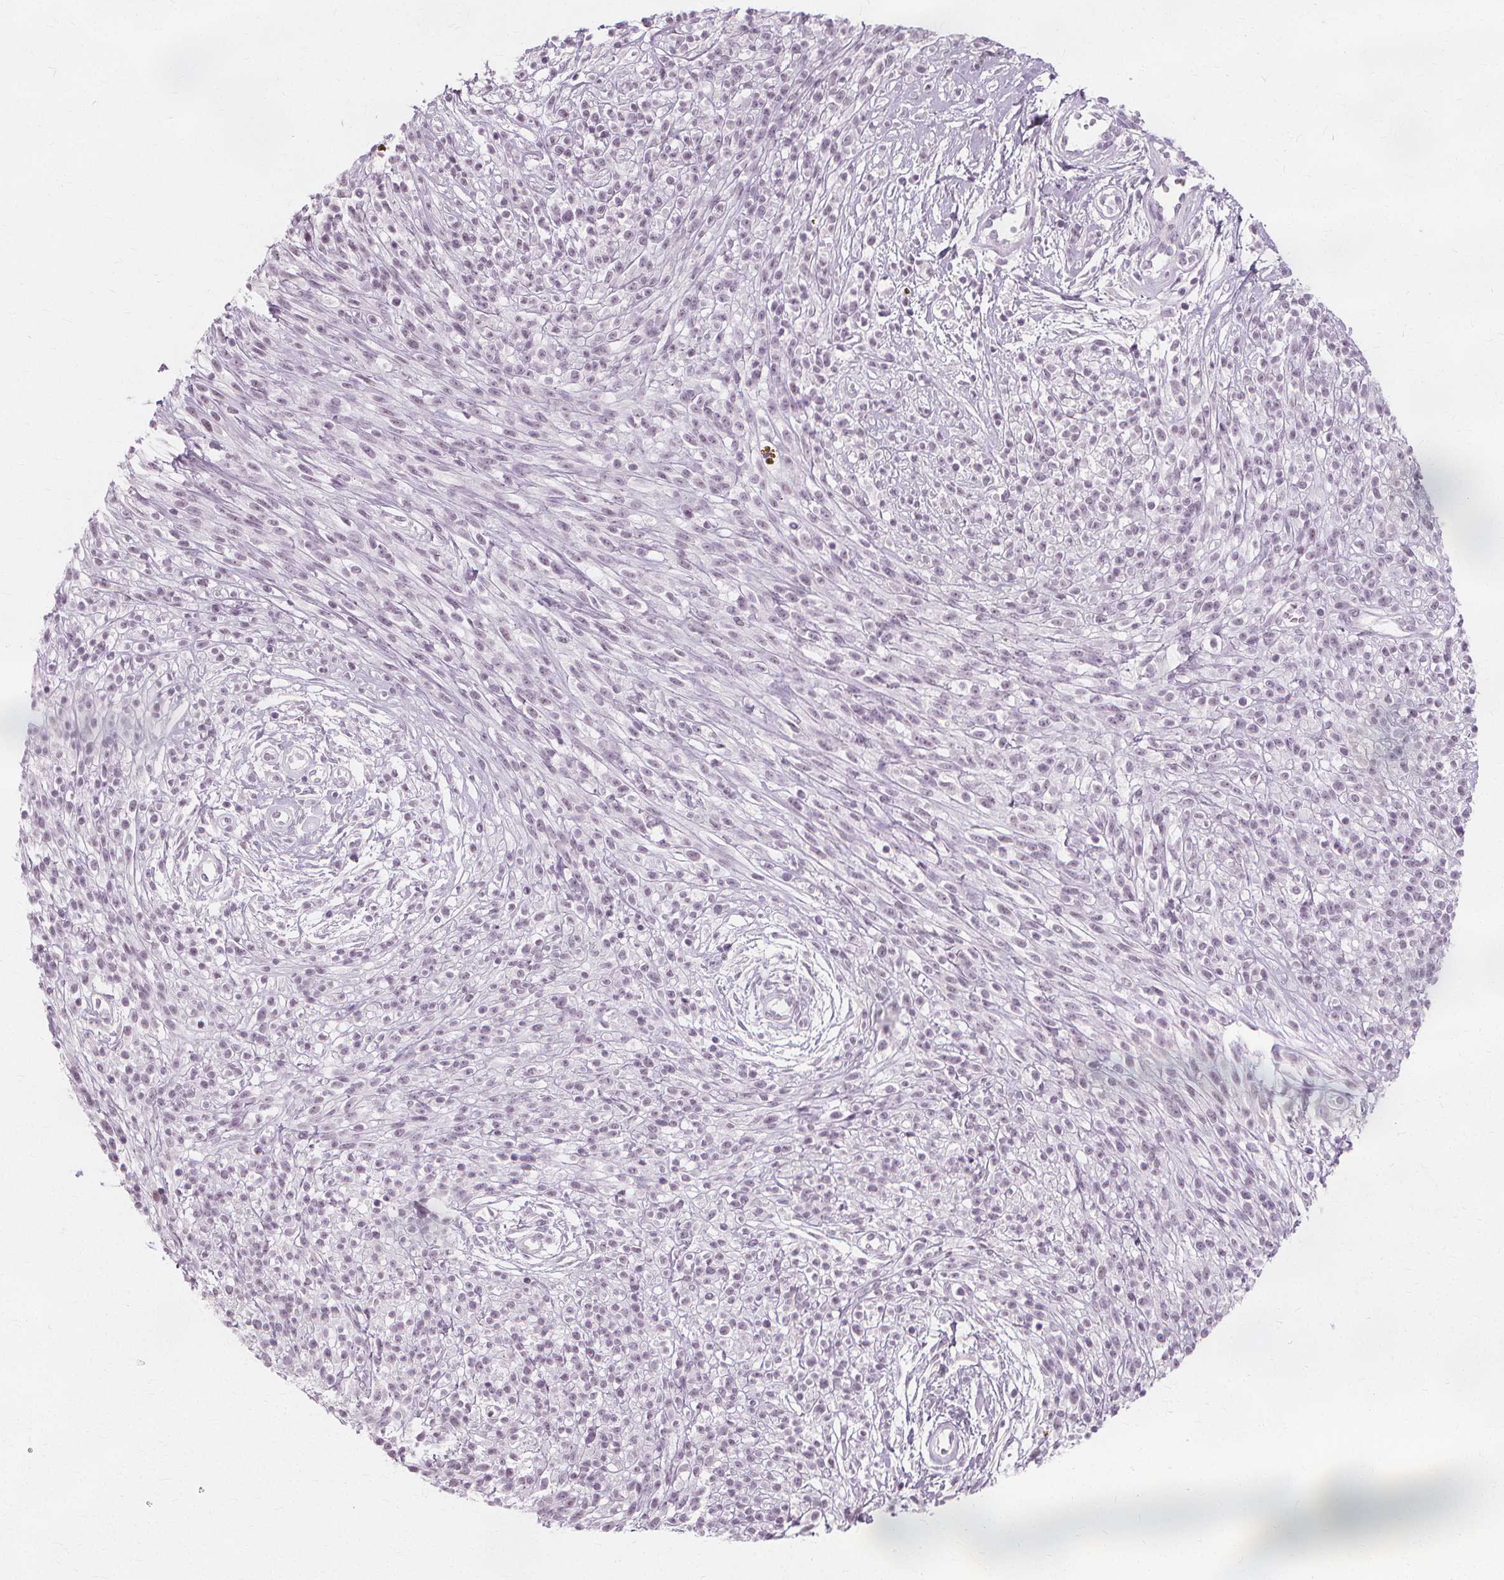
{"staining": {"intensity": "negative", "quantity": "none", "location": "none"}, "tissue": "melanoma", "cell_type": "Tumor cells", "image_type": "cancer", "snomed": [{"axis": "morphology", "description": "Malignant melanoma, NOS"}, {"axis": "topography", "description": "Skin"}, {"axis": "topography", "description": "Skin of trunk"}], "caption": "Immunohistochemistry micrograph of human malignant melanoma stained for a protein (brown), which demonstrates no staining in tumor cells.", "gene": "NXPE1", "patient": {"sex": "male", "age": 74}}